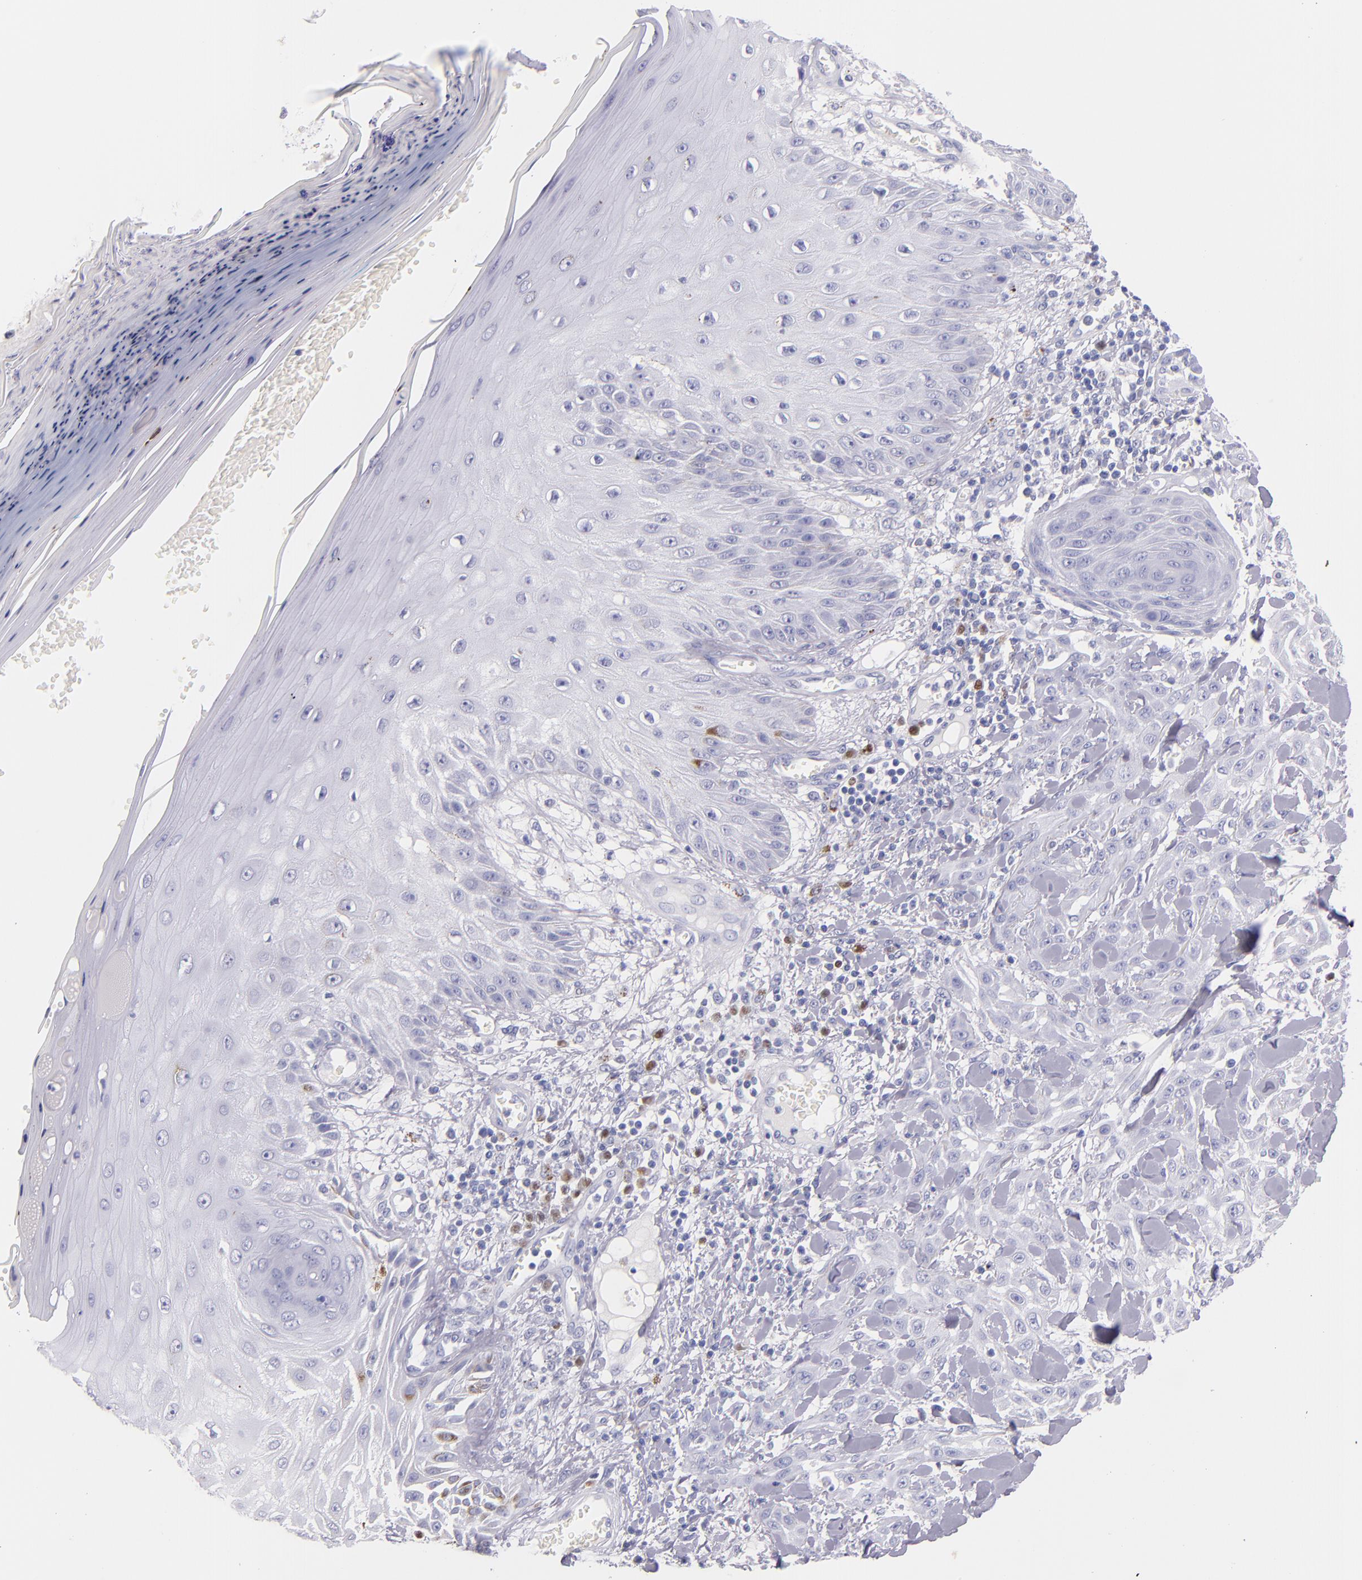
{"staining": {"intensity": "negative", "quantity": "none", "location": "none"}, "tissue": "skin cancer", "cell_type": "Tumor cells", "image_type": "cancer", "snomed": [{"axis": "morphology", "description": "Squamous cell carcinoma, NOS"}, {"axis": "topography", "description": "Skin"}], "caption": "Skin cancer (squamous cell carcinoma) was stained to show a protein in brown. There is no significant staining in tumor cells.", "gene": "IRF4", "patient": {"sex": "male", "age": 24}}